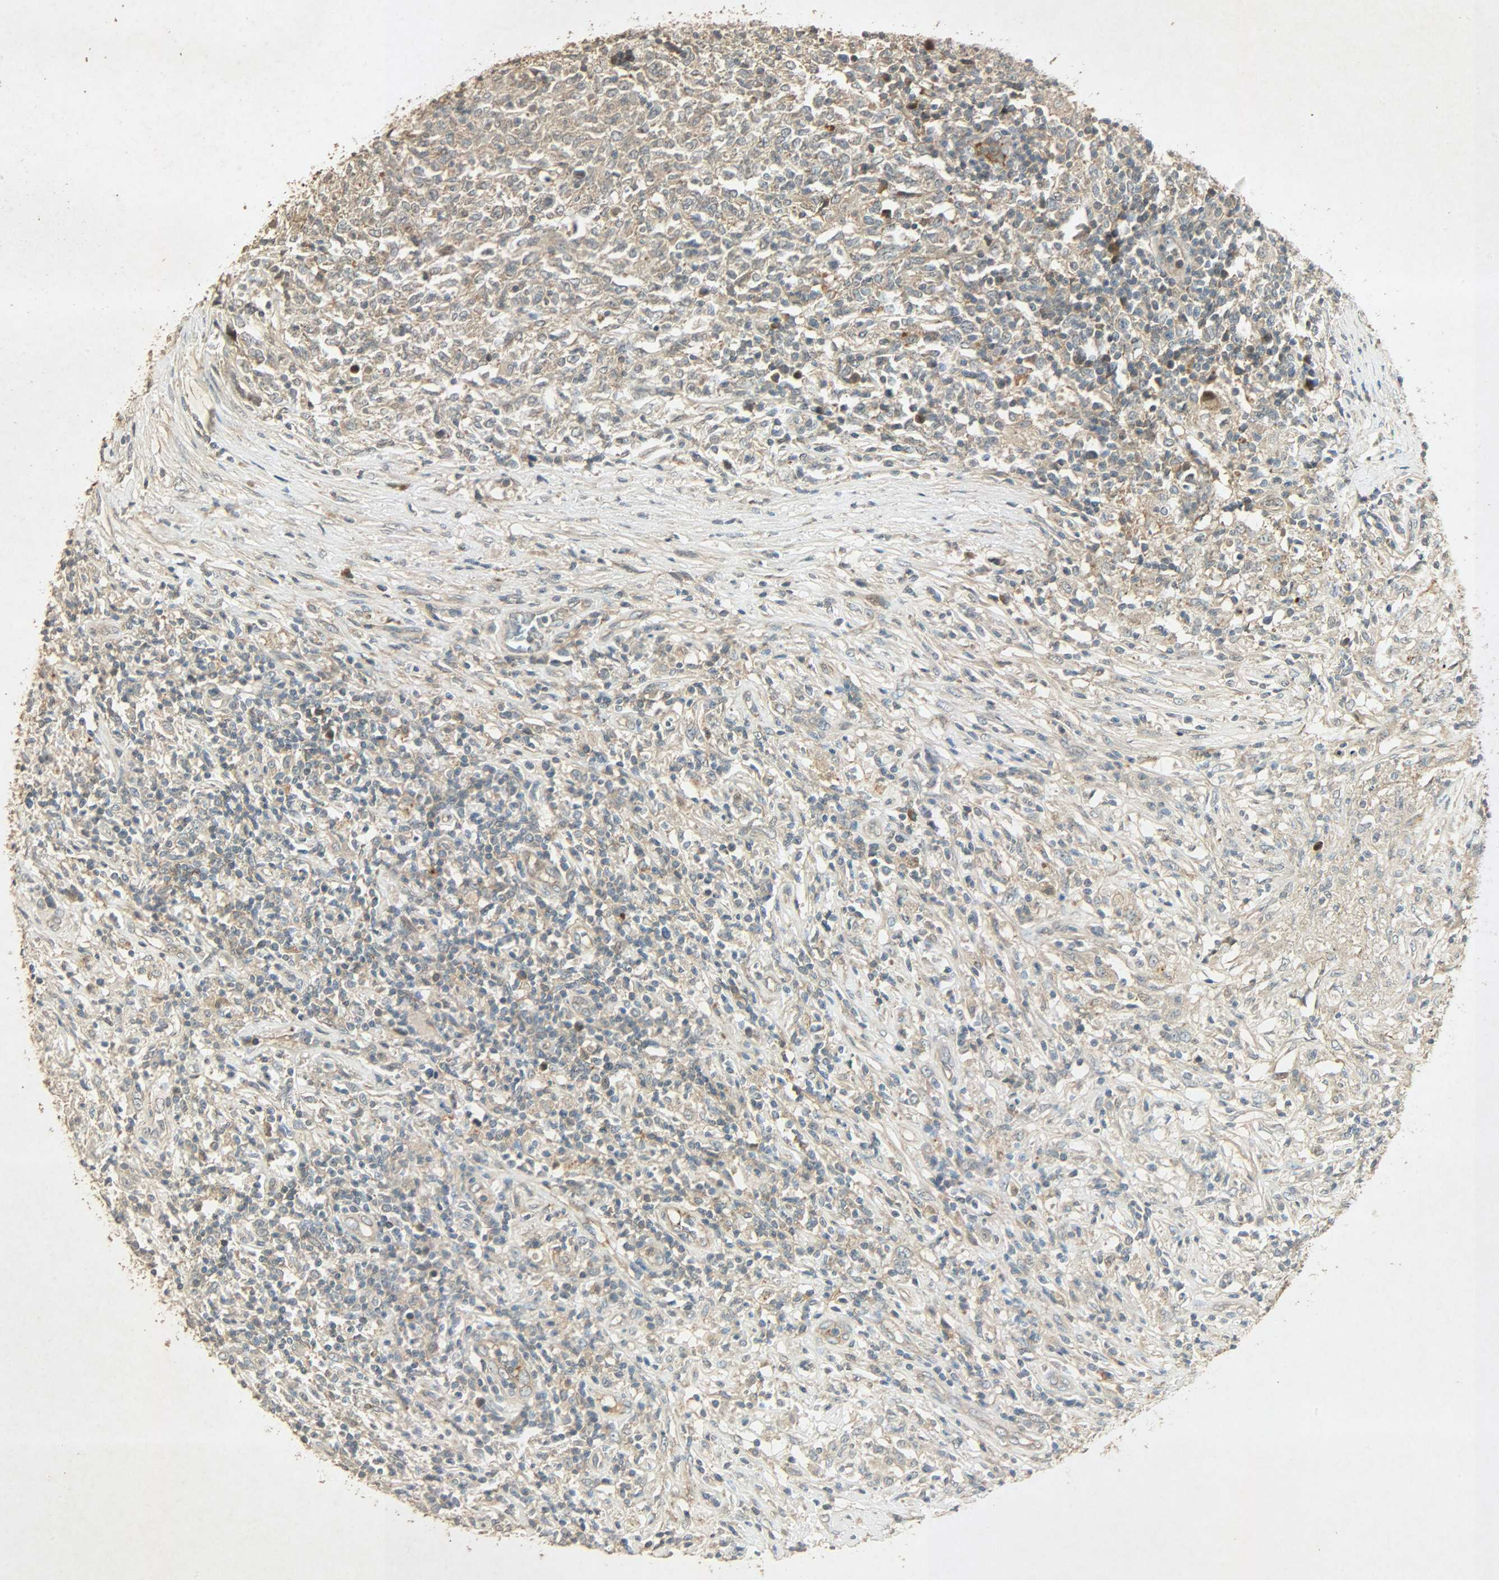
{"staining": {"intensity": "weak", "quantity": ">75%", "location": "cytoplasmic/membranous"}, "tissue": "lymphoma", "cell_type": "Tumor cells", "image_type": "cancer", "snomed": [{"axis": "morphology", "description": "Malignant lymphoma, non-Hodgkin's type, High grade"}, {"axis": "topography", "description": "Lymph node"}], "caption": "Lymphoma stained with a protein marker reveals weak staining in tumor cells.", "gene": "ATP2B1", "patient": {"sex": "female", "age": 84}}